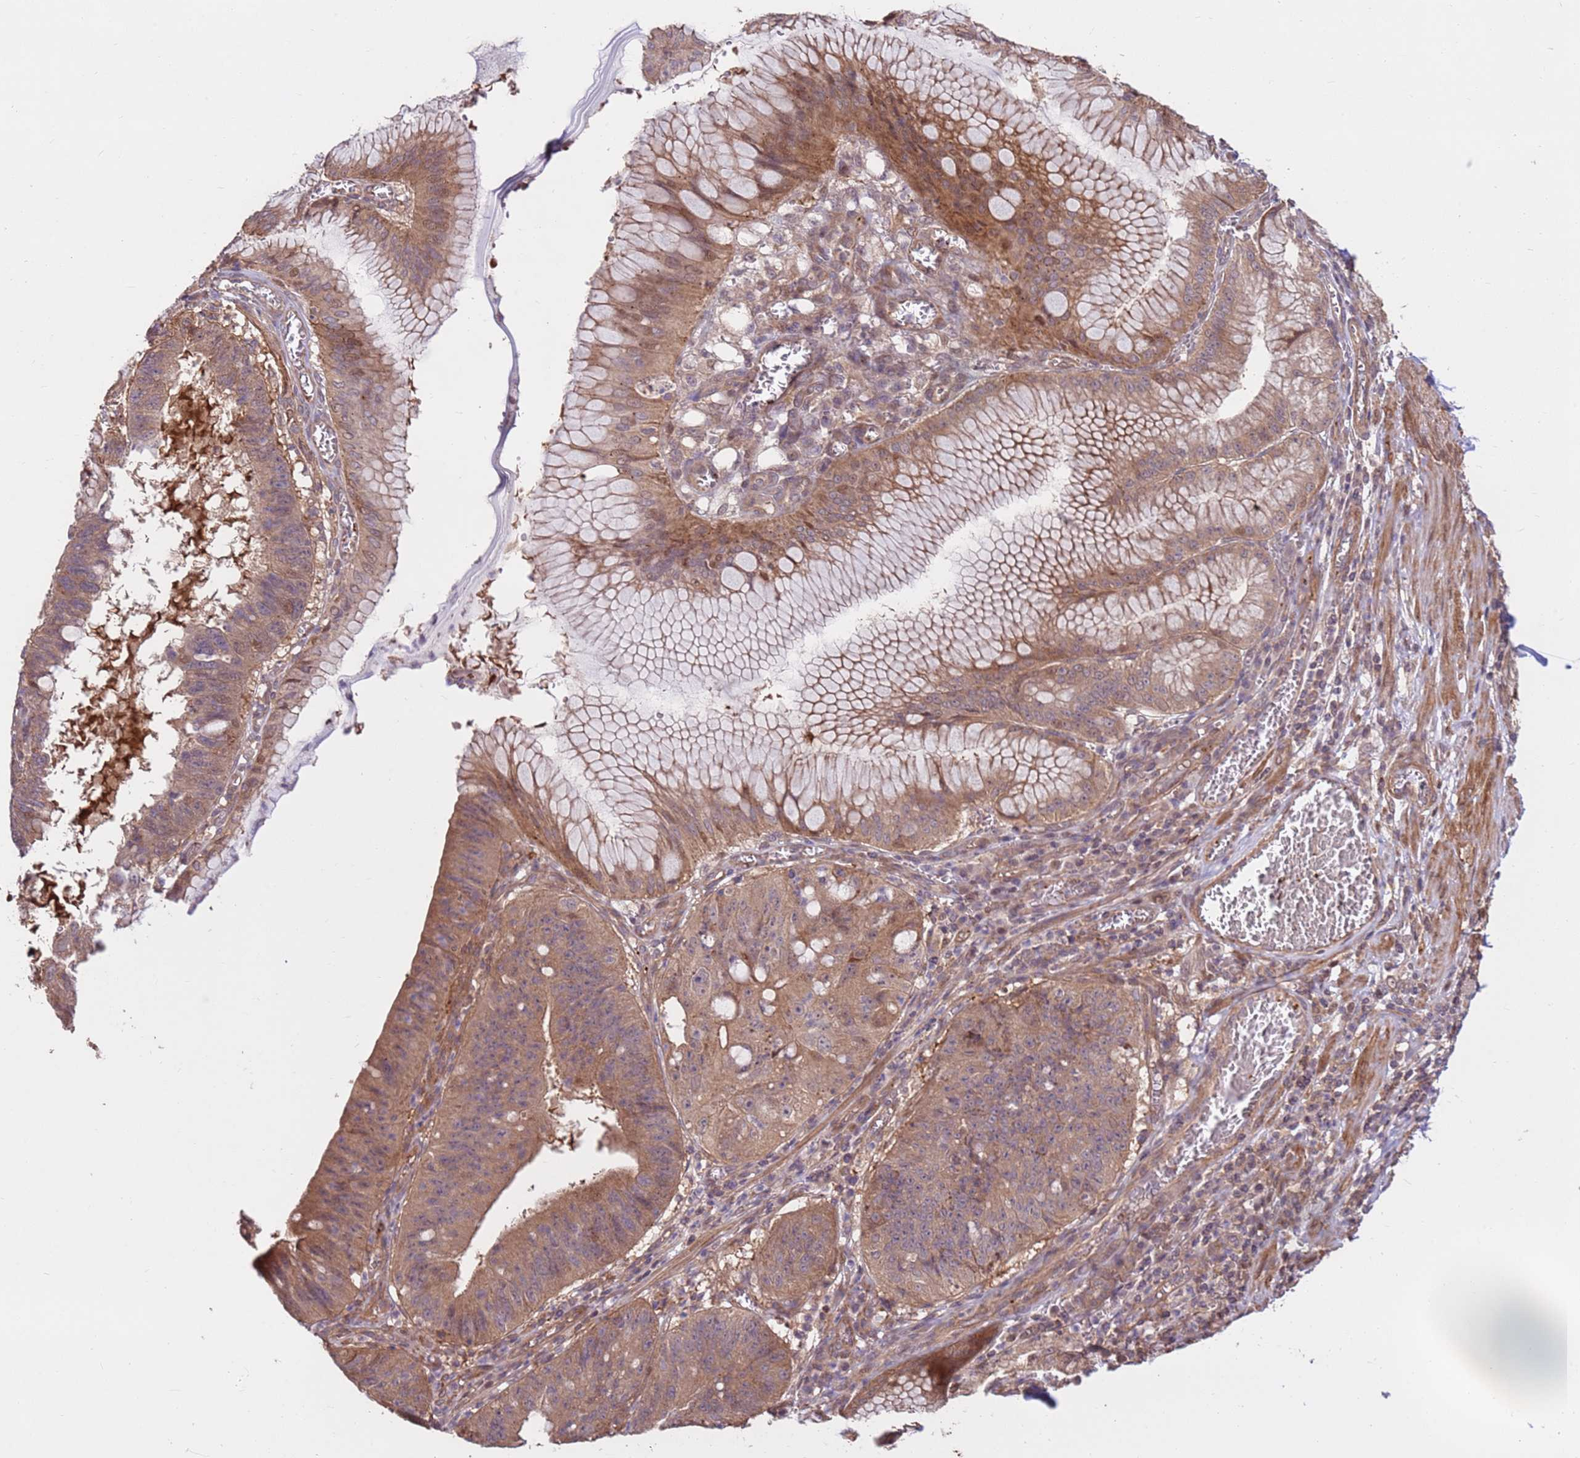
{"staining": {"intensity": "moderate", "quantity": ">75%", "location": "cytoplasmic/membranous"}, "tissue": "stomach cancer", "cell_type": "Tumor cells", "image_type": "cancer", "snomed": [{"axis": "morphology", "description": "Adenocarcinoma, NOS"}, {"axis": "topography", "description": "Stomach"}], "caption": "Stomach adenocarcinoma was stained to show a protein in brown. There is medium levels of moderate cytoplasmic/membranous staining in approximately >75% of tumor cells. (DAB = brown stain, brightfield microscopy at high magnification).", "gene": "CCDC112", "patient": {"sex": "male", "age": 59}}